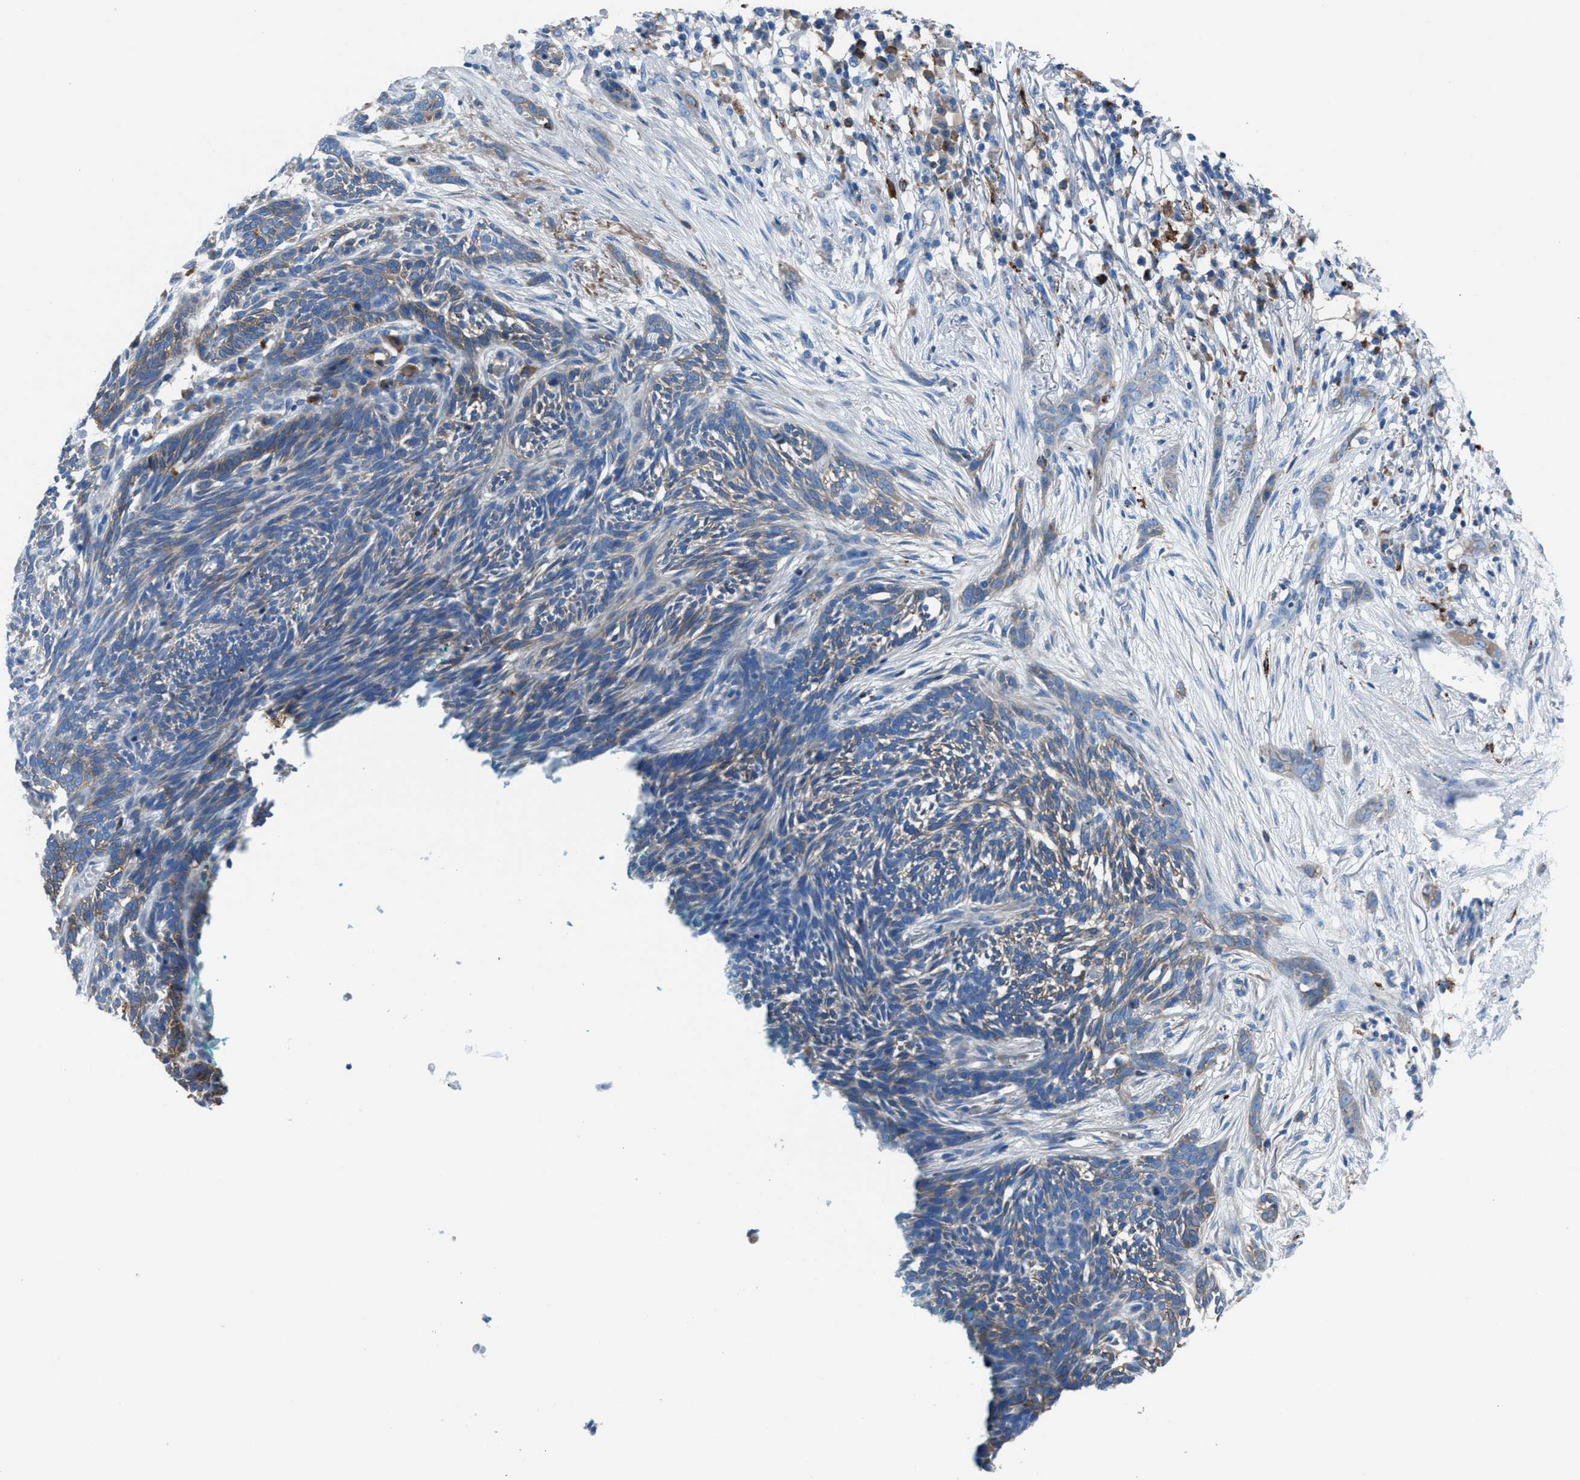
{"staining": {"intensity": "weak", "quantity": "25%-75%", "location": "cytoplasmic/membranous"}, "tissue": "skin cancer", "cell_type": "Tumor cells", "image_type": "cancer", "snomed": [{"axis": "morphology", "description": "Basal cell carcinoma"}, {"axis": "morphology", "description": "Adnexal tumor, benign"}, {"axis": "topography", "description": "Skin"}], "caption": "An immunohistochemistry (IHC) photomicrograph of tumor tissue is shown. Protein staining in brown labels weak cytoplasmic/membranous positivity in benign adnexal tumor (skin) within tumor cells.", "gene": "CD1B", "patient": {"sex": "female", "age": 42}}